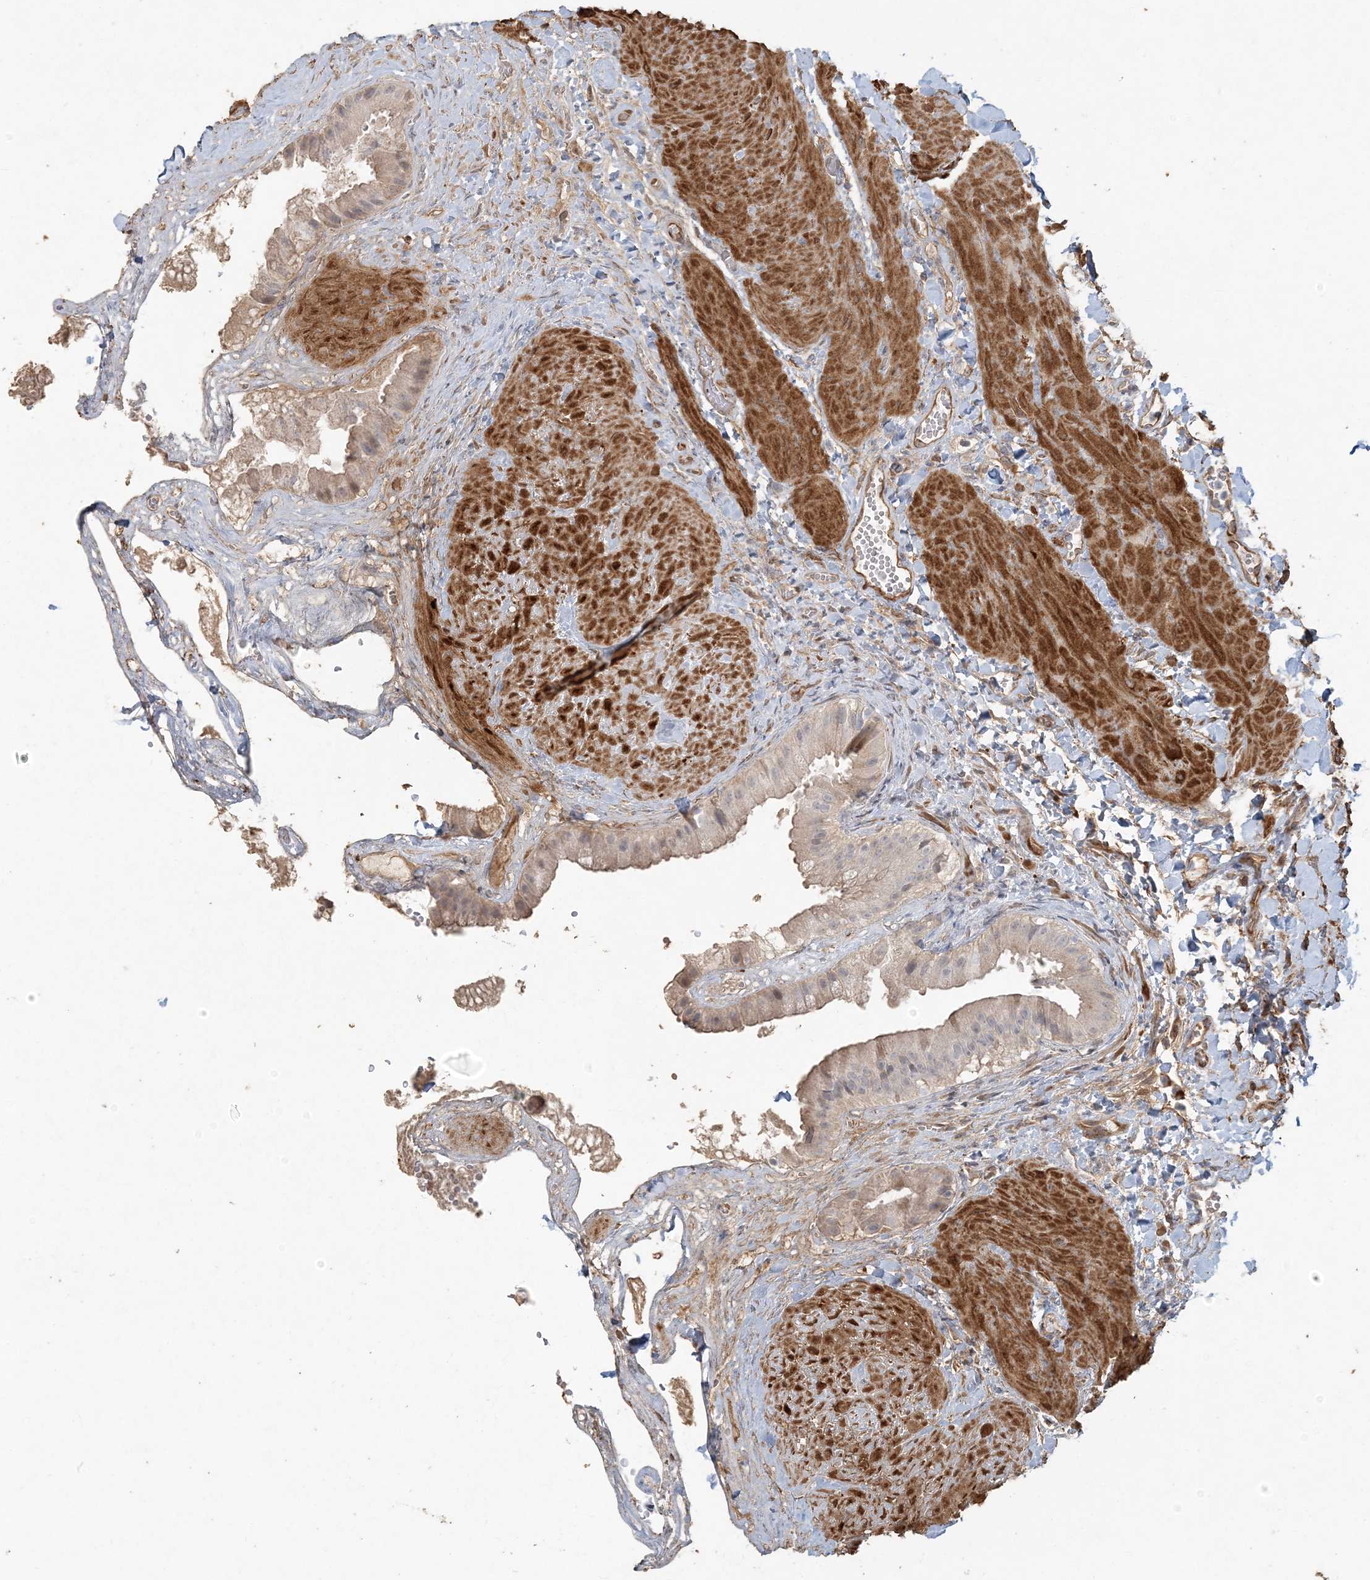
{"staining": {"intensity": "weak", "quantity": "25%-75%", "location": "cytoplasmic/membranous"}, "tissue": "gallbladder", "cell_type": "Glandular cells", "image_type": "normal", "snomed": [{"axis": "morphology", "description": "Normal tissue, NOS"}, {"axis": "topography", "description": "Gallbladder"}], "caption": "Immunohistochemical staining of unremarkable human gallbladder reveals 25%-75% levels of weak cytoplasmic/membranous protein expression in approximately 25%-75% of glandular cells. The protein is stained brown, and the nuclei are stained in blue (DAB (3,3'-diaminobenzidine) IHC with brightfield microscopy, high magnification).", "gene": "RNF145", "patient": {"sex": "male", "age": 55}}